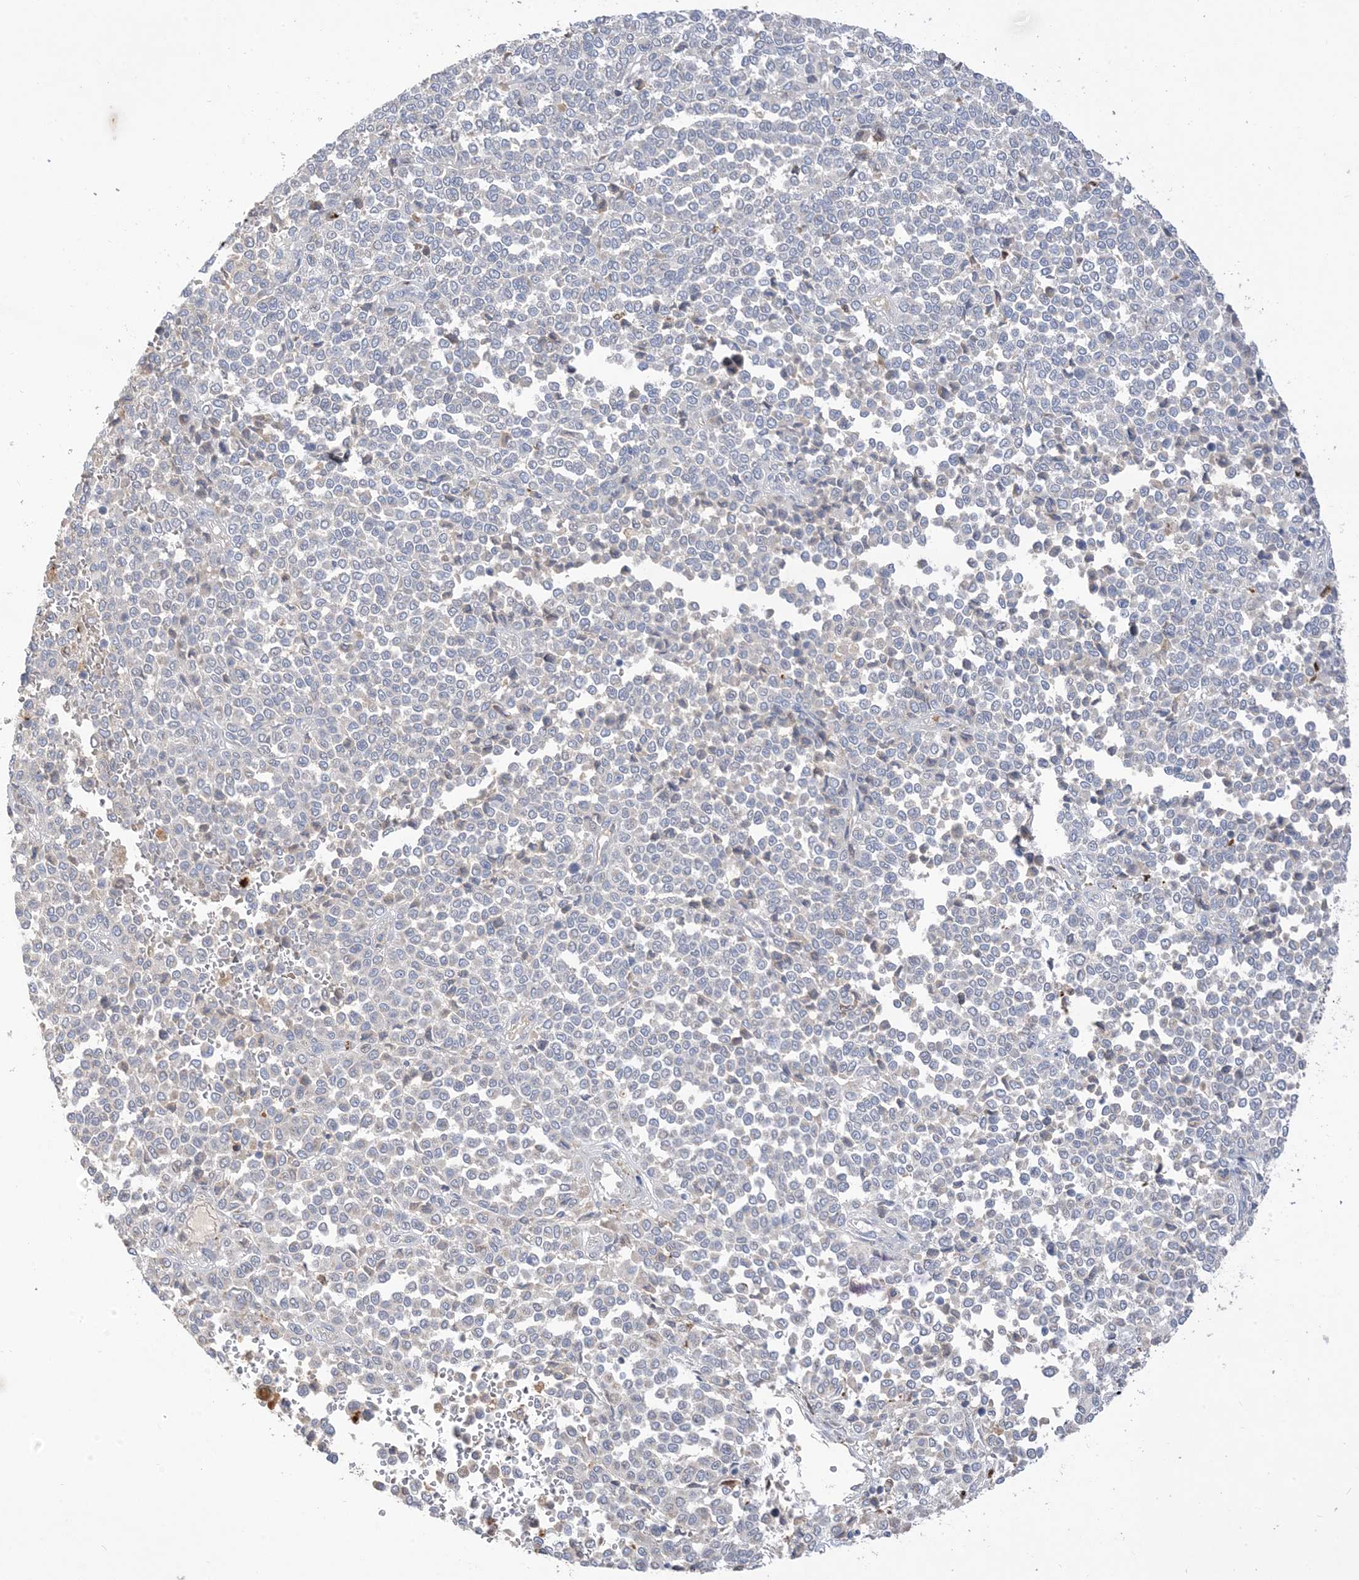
{"staining": {"intensity": "negative", "quantity": "none", "location": "none"}, "tissue": "melanoma", "cell_type": "Tumor cells", "image_type": "cancer", "snomed": [{"axis": "morphology", "description": "Malignant melanoma, Metastatic site"}, {"axis": "topography", "description": "Pancreas"}], "caption": "Immunohistochemistry (IHC) histopathology image of neoplastic tissue: melanoma stained with DAB (3,3'-diaminobenzidine) reveals no significant protein staining in tumor cells.", "gene": "DPP9", "patient": {"sex": "female", "age": 30}}